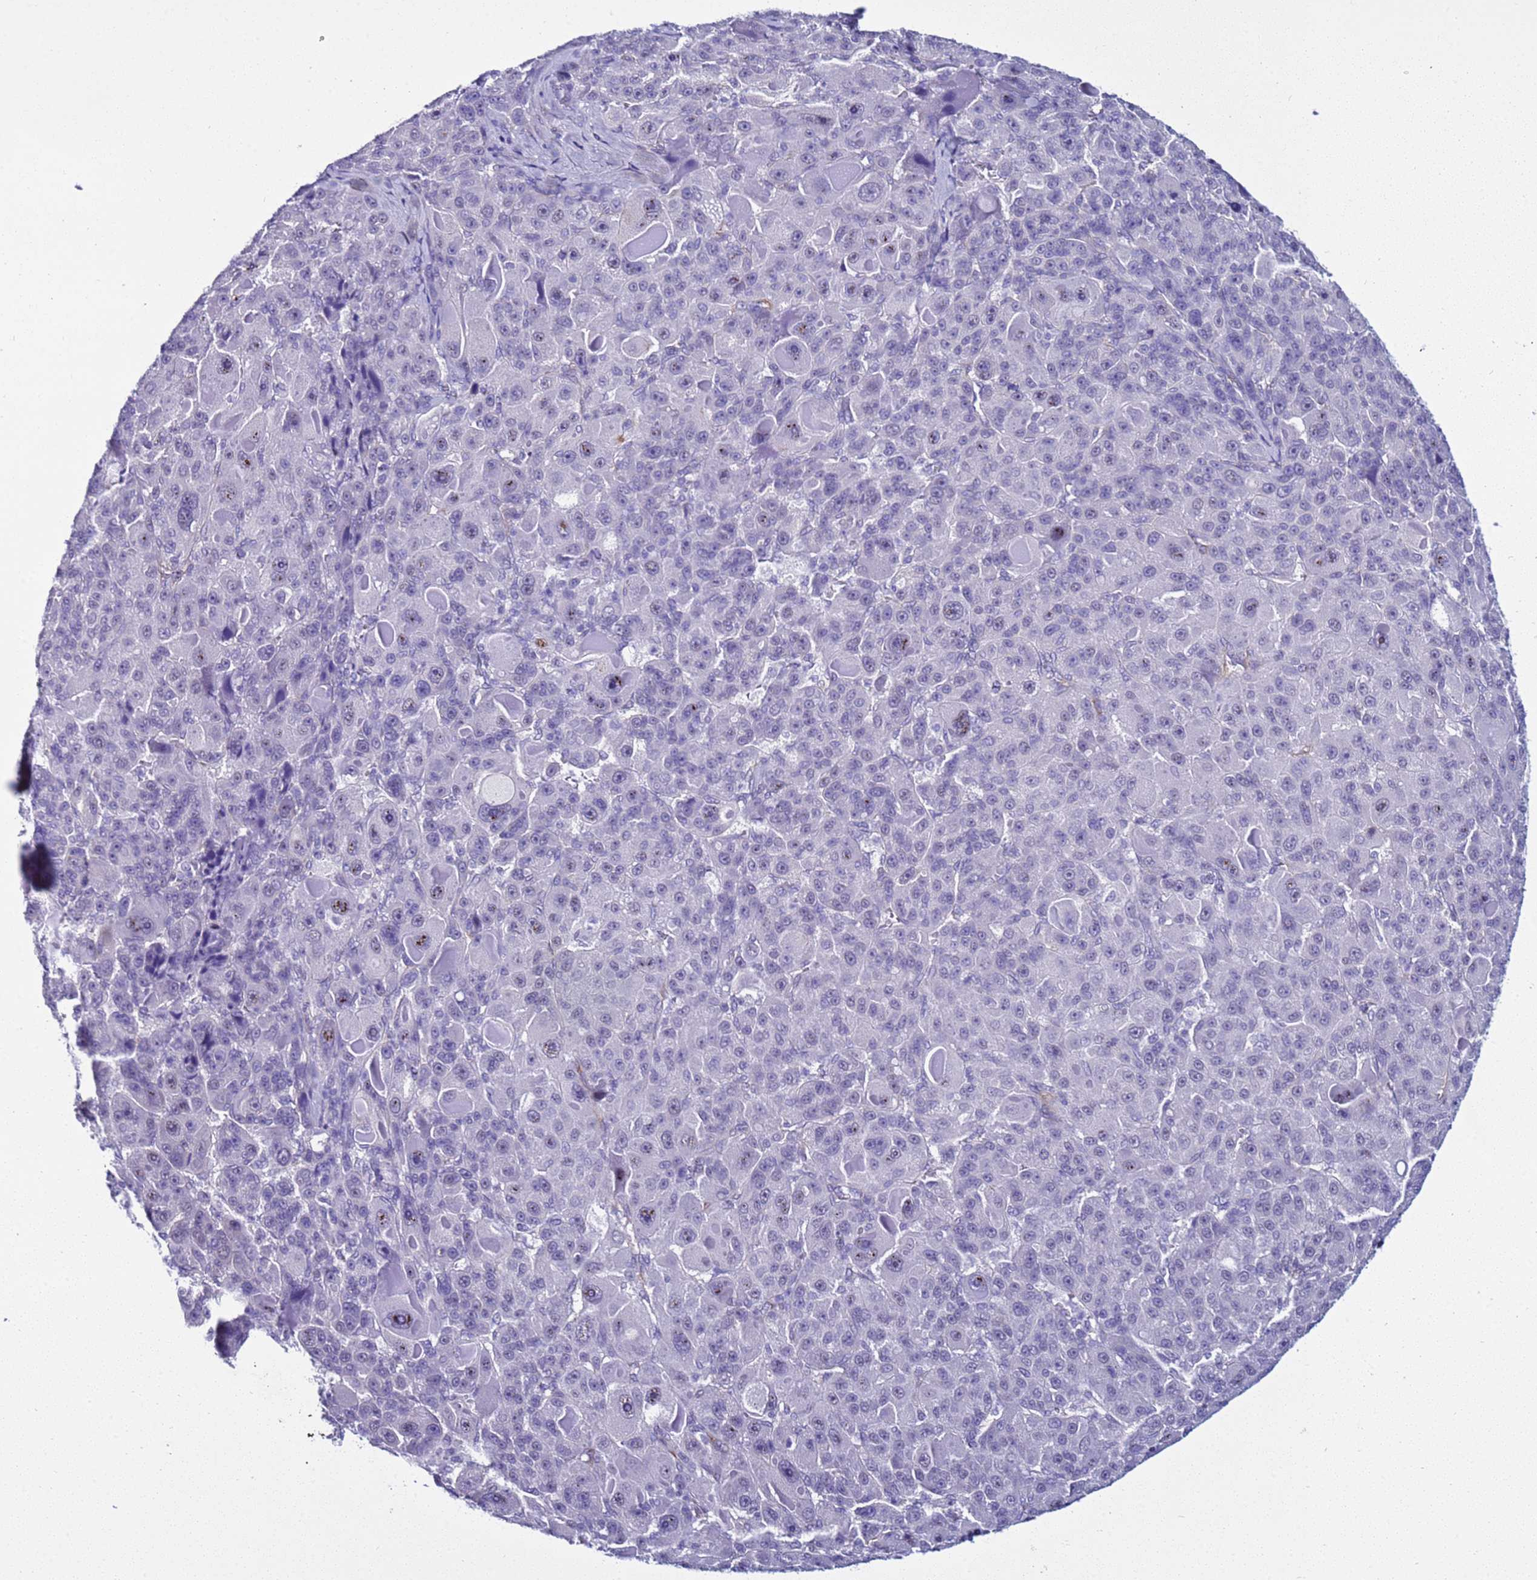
{"staining": {"intensity": "negative", "quantity": "none", "location": "none"}, "tissue": "liver cancer", "cell_type": "Tumor cells", "image_type": "cancer", "snomed": [{"axis": "morphology", "description": "Carcinoma, Hepatocellular, NOS"}, {"axis": "topography", "description": "Liver"}], "caption": "Histopathology image shows no protein expression in tumor cells of liver cancer (hepatocellular carcinoma) tissue. (DAB (3,3'-diaminobenzidine) IHC visualized using brightfield microscopy, high magnification).", "gene": "LRRC10B", "patient": {"sex": "male", "age": 76}}